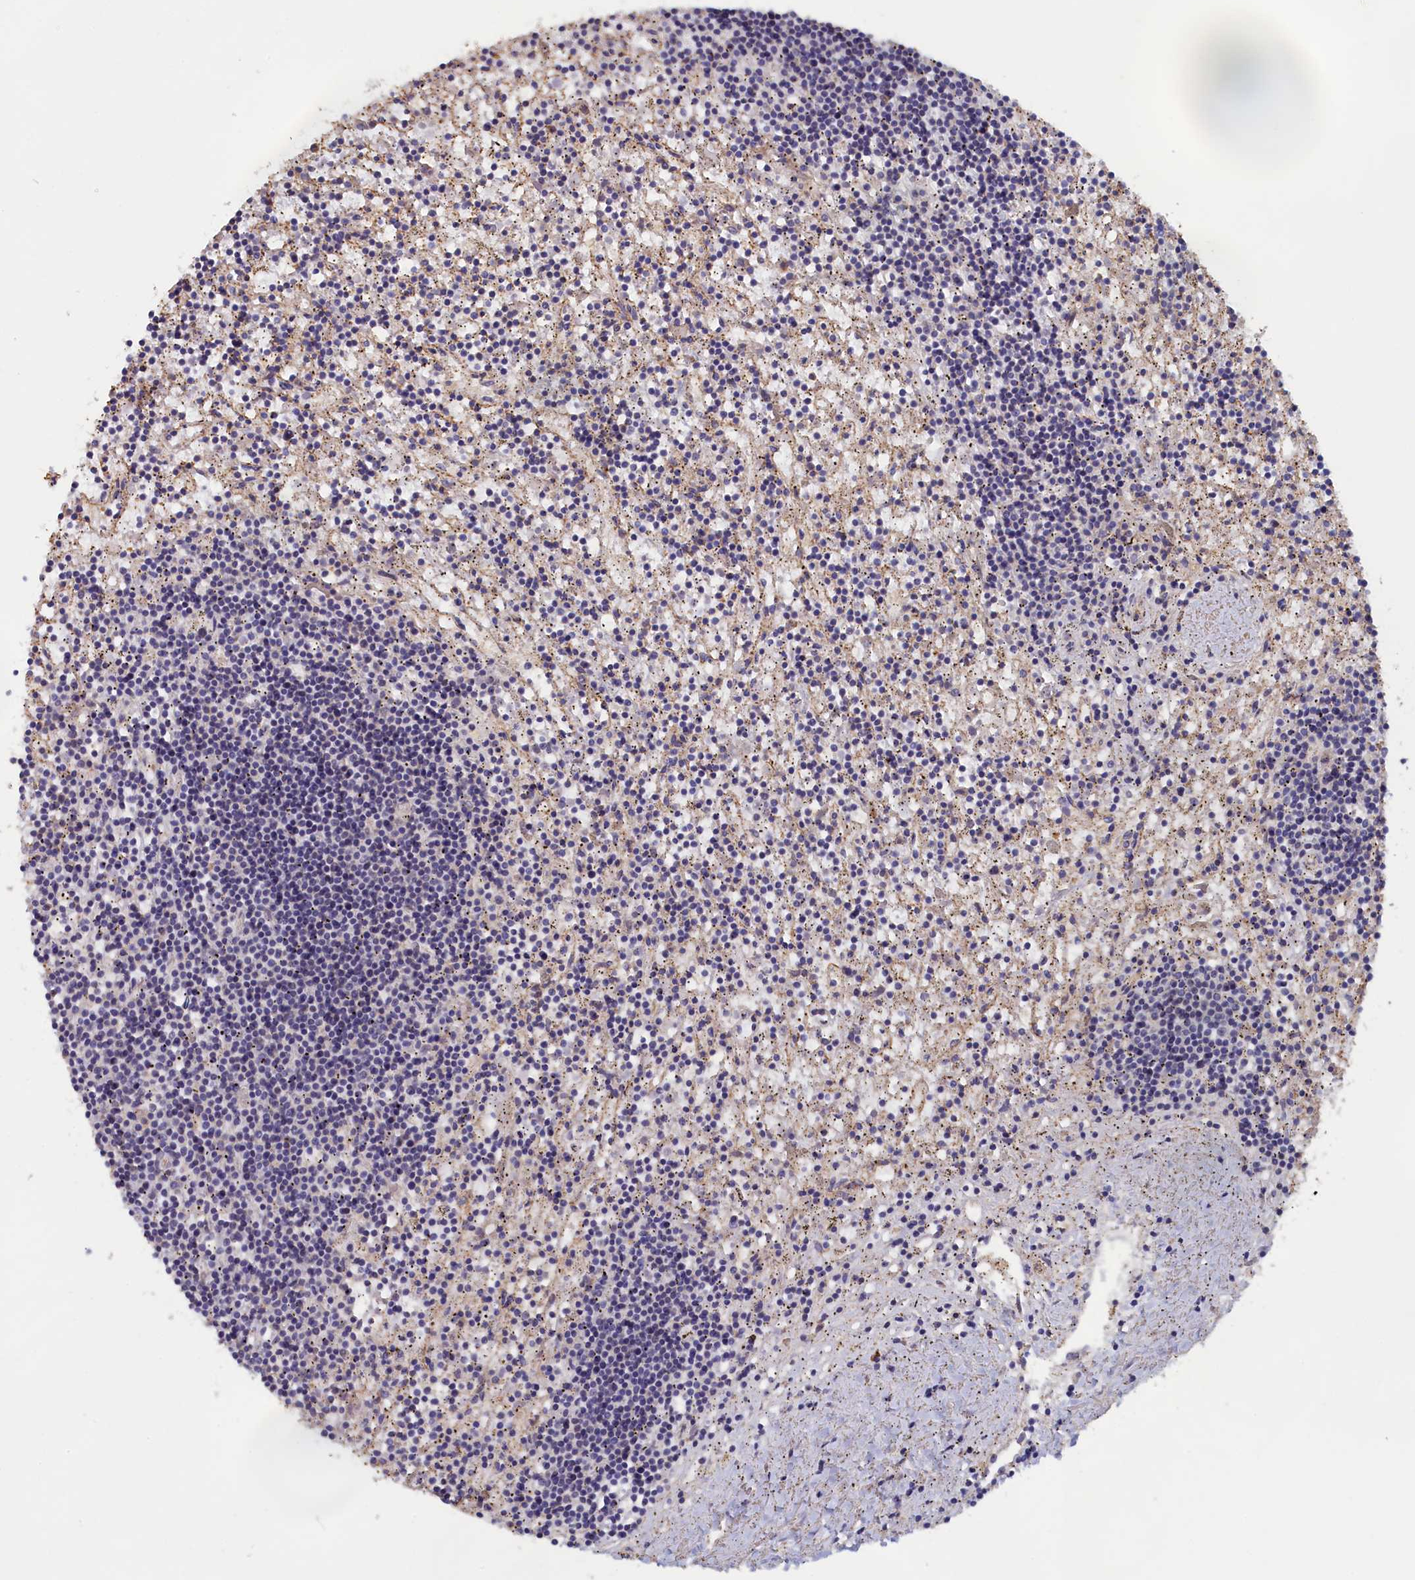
{"staining": {"intensity": "negative", "quantity": "none", "location": "none"}, "tissue": "lymphoma", "cell_type": "Tumor cells", "image_type": "cancer", "snomed": [{"axis": "morphology", "description": "Malignant lymphoma, non-Hodgkin's type, Low grade"}, {"axis": "topography", "description": "Spleen"}], "caption": "Tumor cells are negative for protein expression in human malignant lymphoma, non-Hodgkin's type (low-grade). (Brightfield microscopy of DAB (3,3'-diaminobenzidine) immunohistochemistry at high magnification).", "gene": "ANKRD2", "patient": {"sex": "male", "age": 76}}